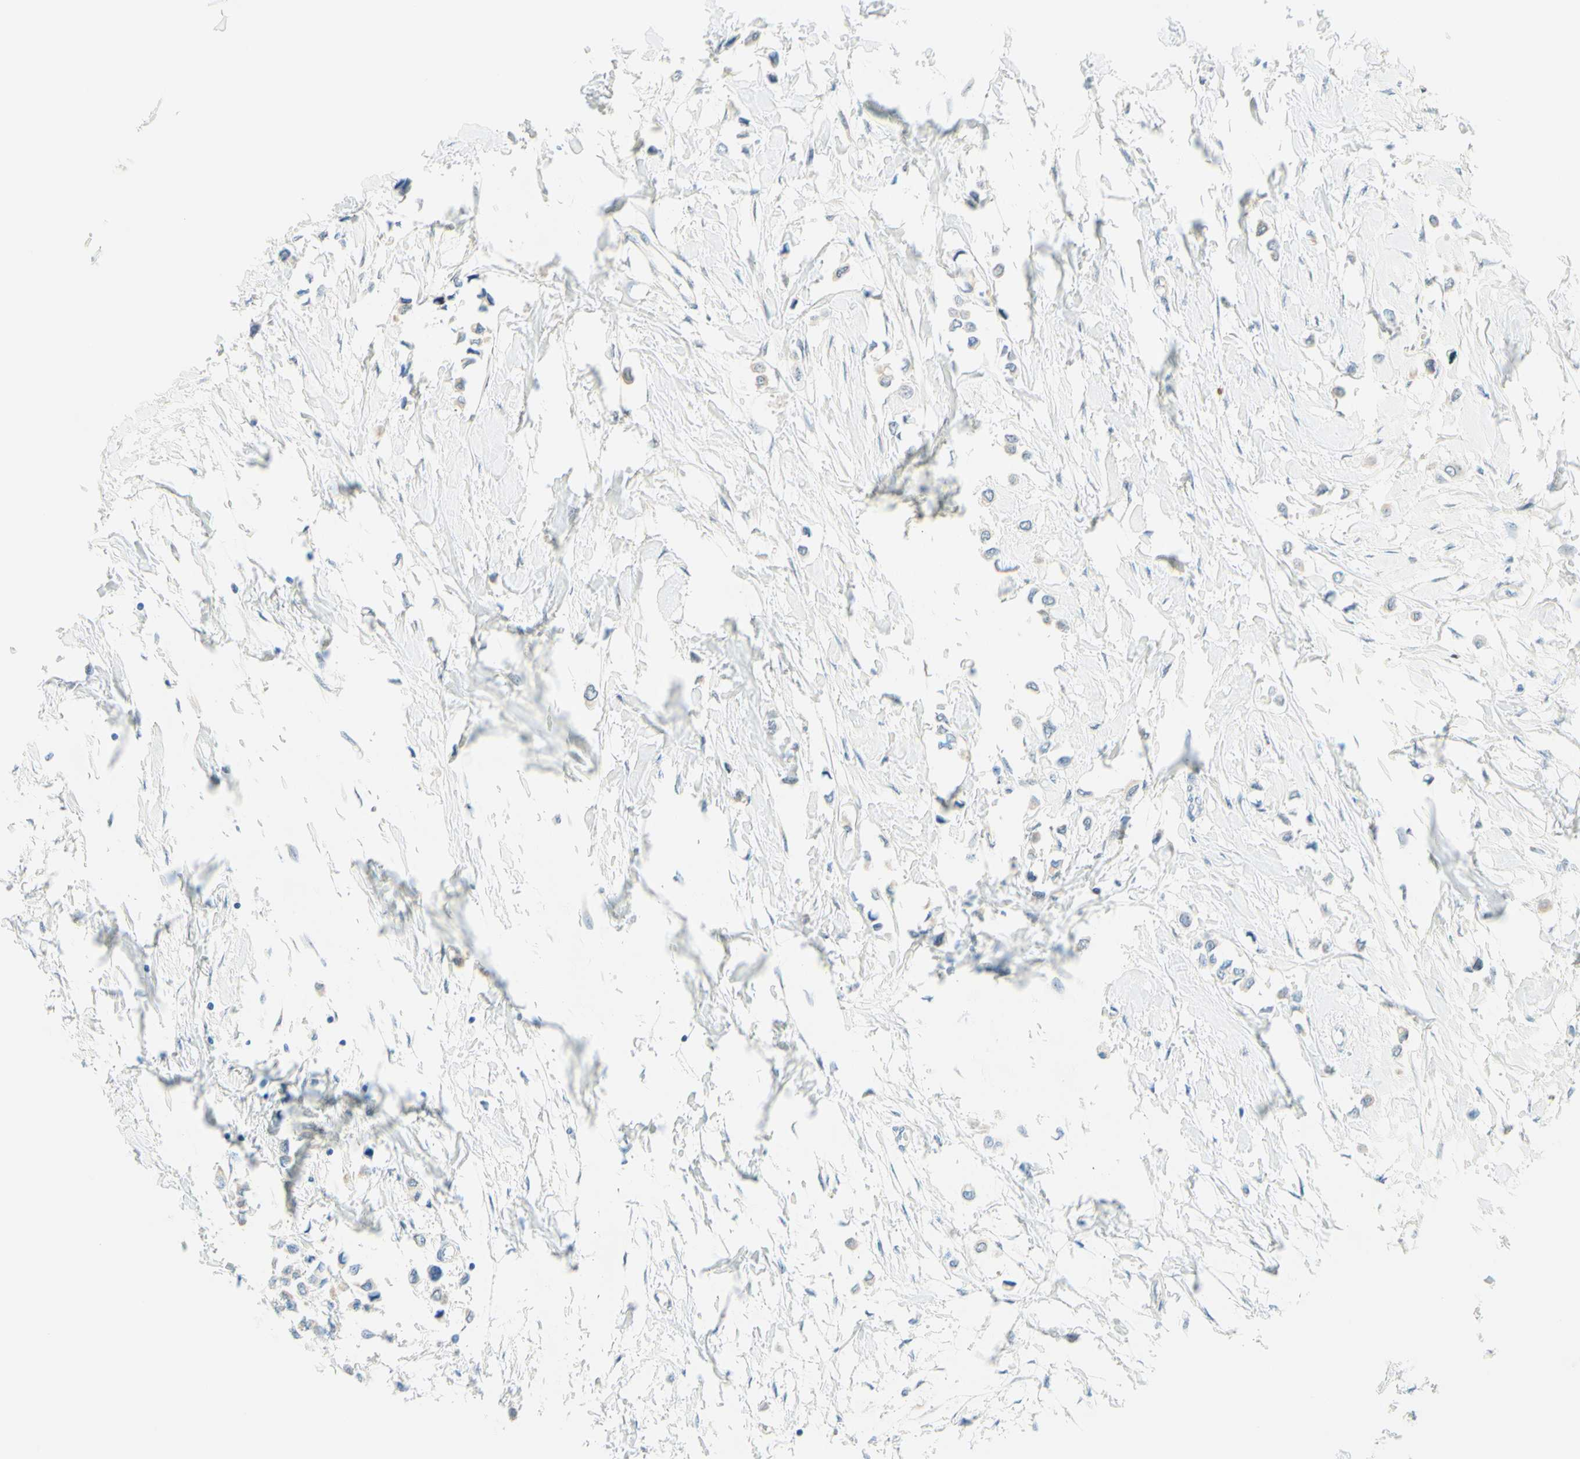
{"staining": {"intensity": "weak", "quantity": "<25%", "location": "cytoplasmic/membranous"}, "tissue": "breast cancer", "cell_type": "Tumor cells", "image_type": "cancer", "snomed": [{"axis": "morphology", "description": "Lobular carcinoma"}, {"axis": "topography", "description": "Breast"}], "caption": "This is an immunohistochemistry (IHC) micrograph of human breast cancer. There is no expression in tumor cells.", "gene": "ENTREP2", "patient": {"sex": "female", "age": 51}}